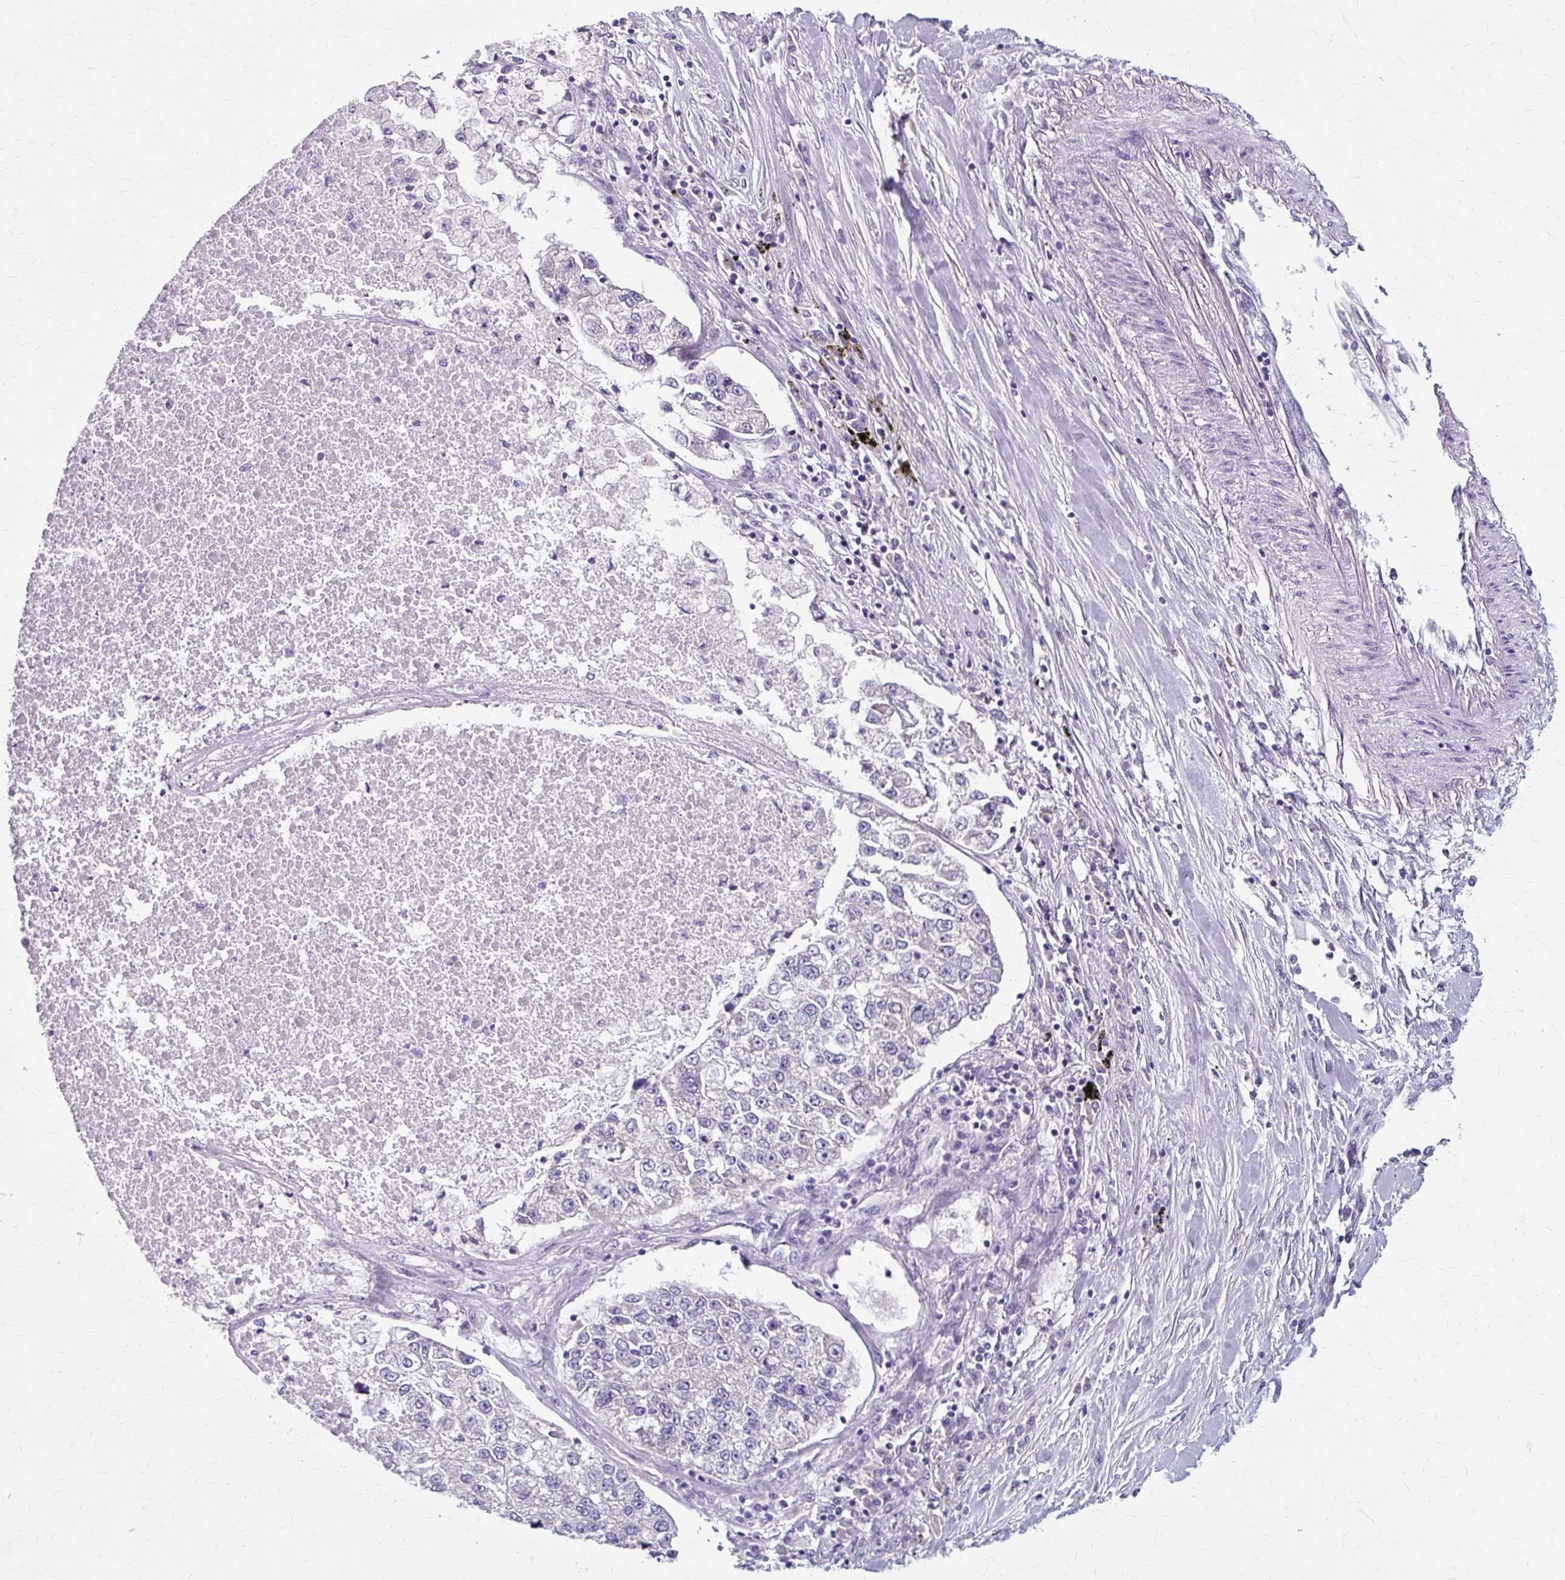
{"staining": {"intensity": "negative", "quantity": "none", "location": "none"}, "tissue": "lung cancer", "cell_type": "Tumor cells", "image_type": "cancer", "snomed": [{"axis": "morphology", "description": "Adenocarcinoma, NOS"}, {"axis": "topography", "description": "Lung"}], "caption": "Lung cancer stained for a protein using immunohistochemistry (IHC) reveals no staining tumor cells.", "gene": "ZNF555", "patient": {"sex": "male", "age": 49}}